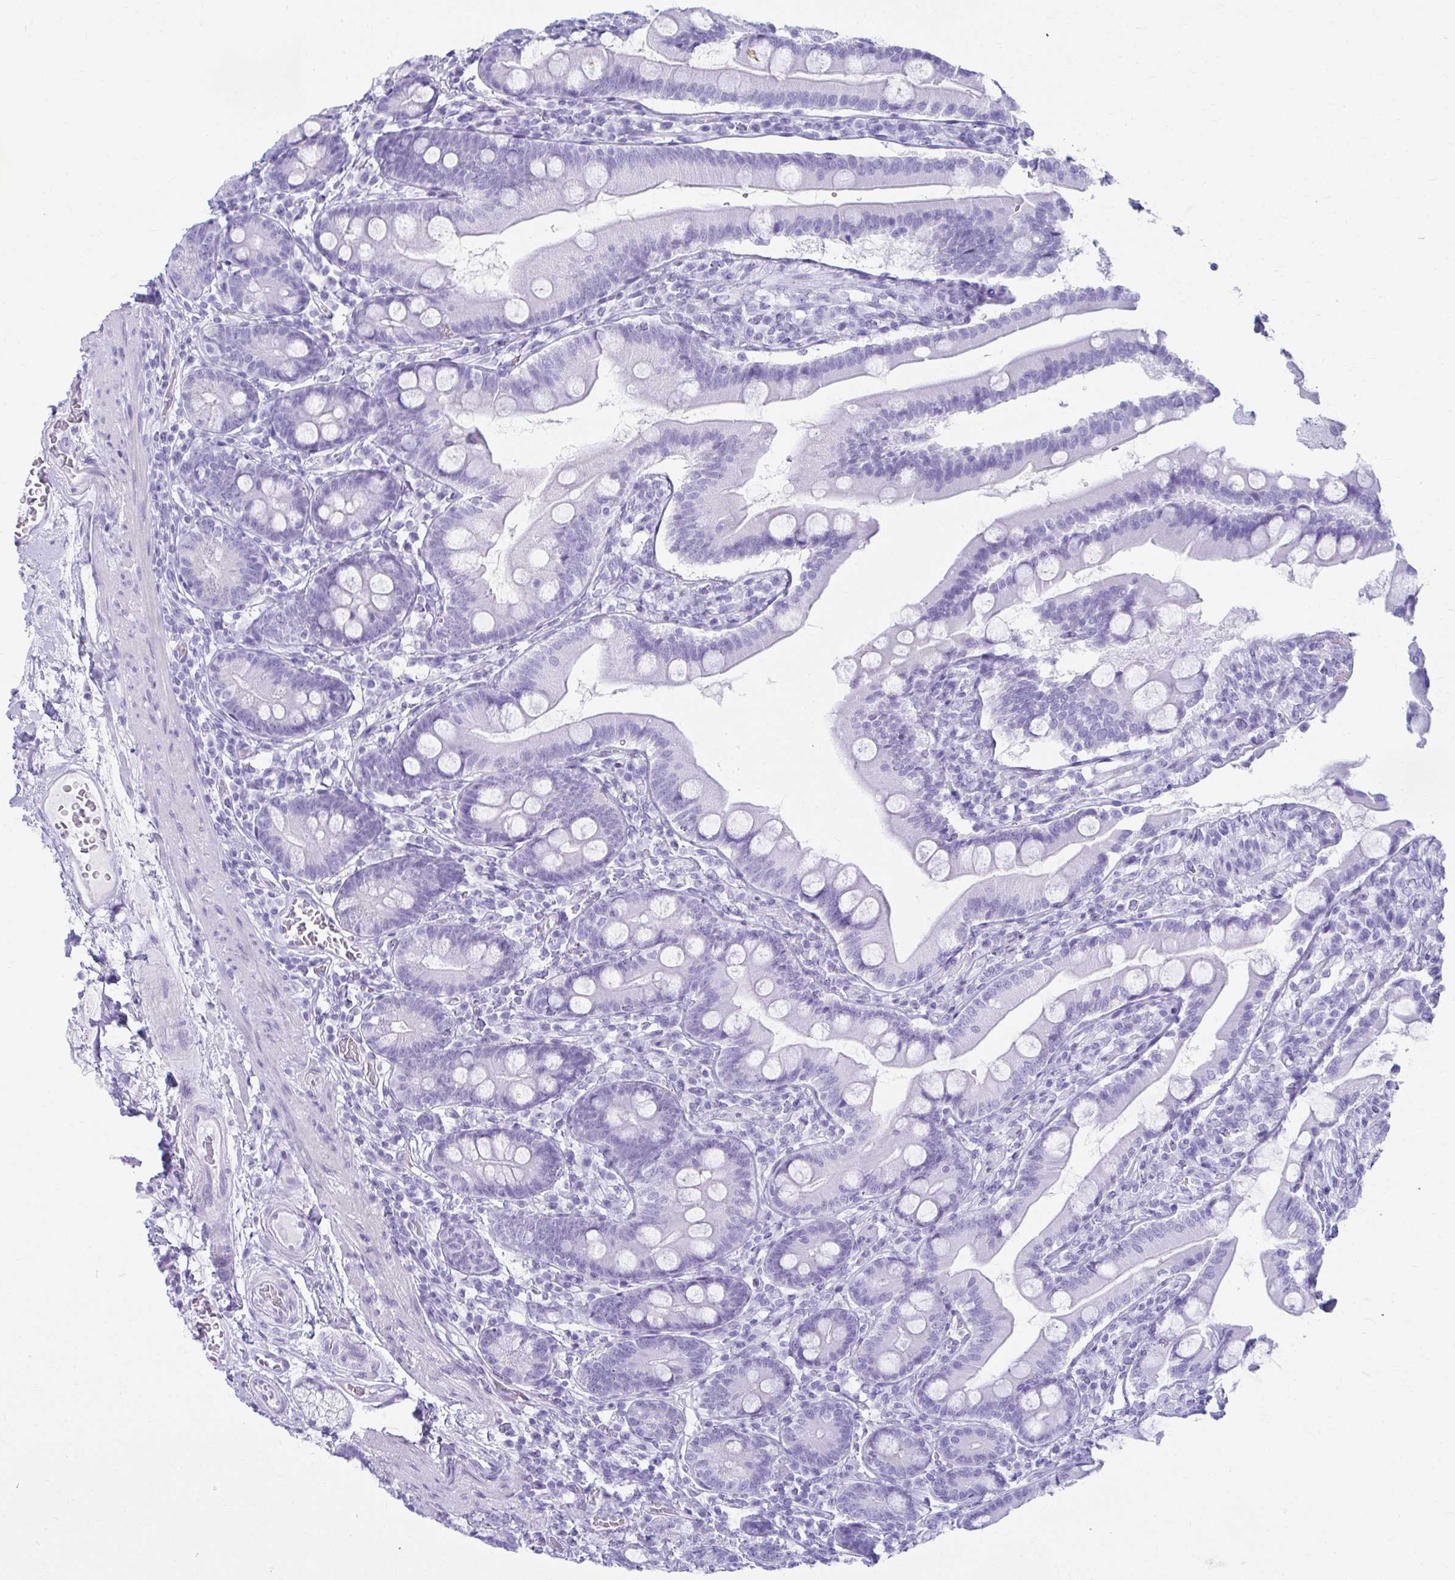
{"staining": {"intensity": "negative", "quantity": "none", "location": "none"}, "tissue": "duodenum", "cell_type": "Glandular cells", "image_type": "normal", "snomed": [{"axis": "morphology", "description": "Normal tissue, NOS"}, {"axis": "topography", "description": "Duodenum"}], "caption": "Glandular cells show no significant positivity in normal duodenum. (DAB (3,3'-diaminobenzidine) immunohistochemistry (IHC), high magnification).", "gene": "ATP4B", "patient": {"sex": "female", "age": 67}}